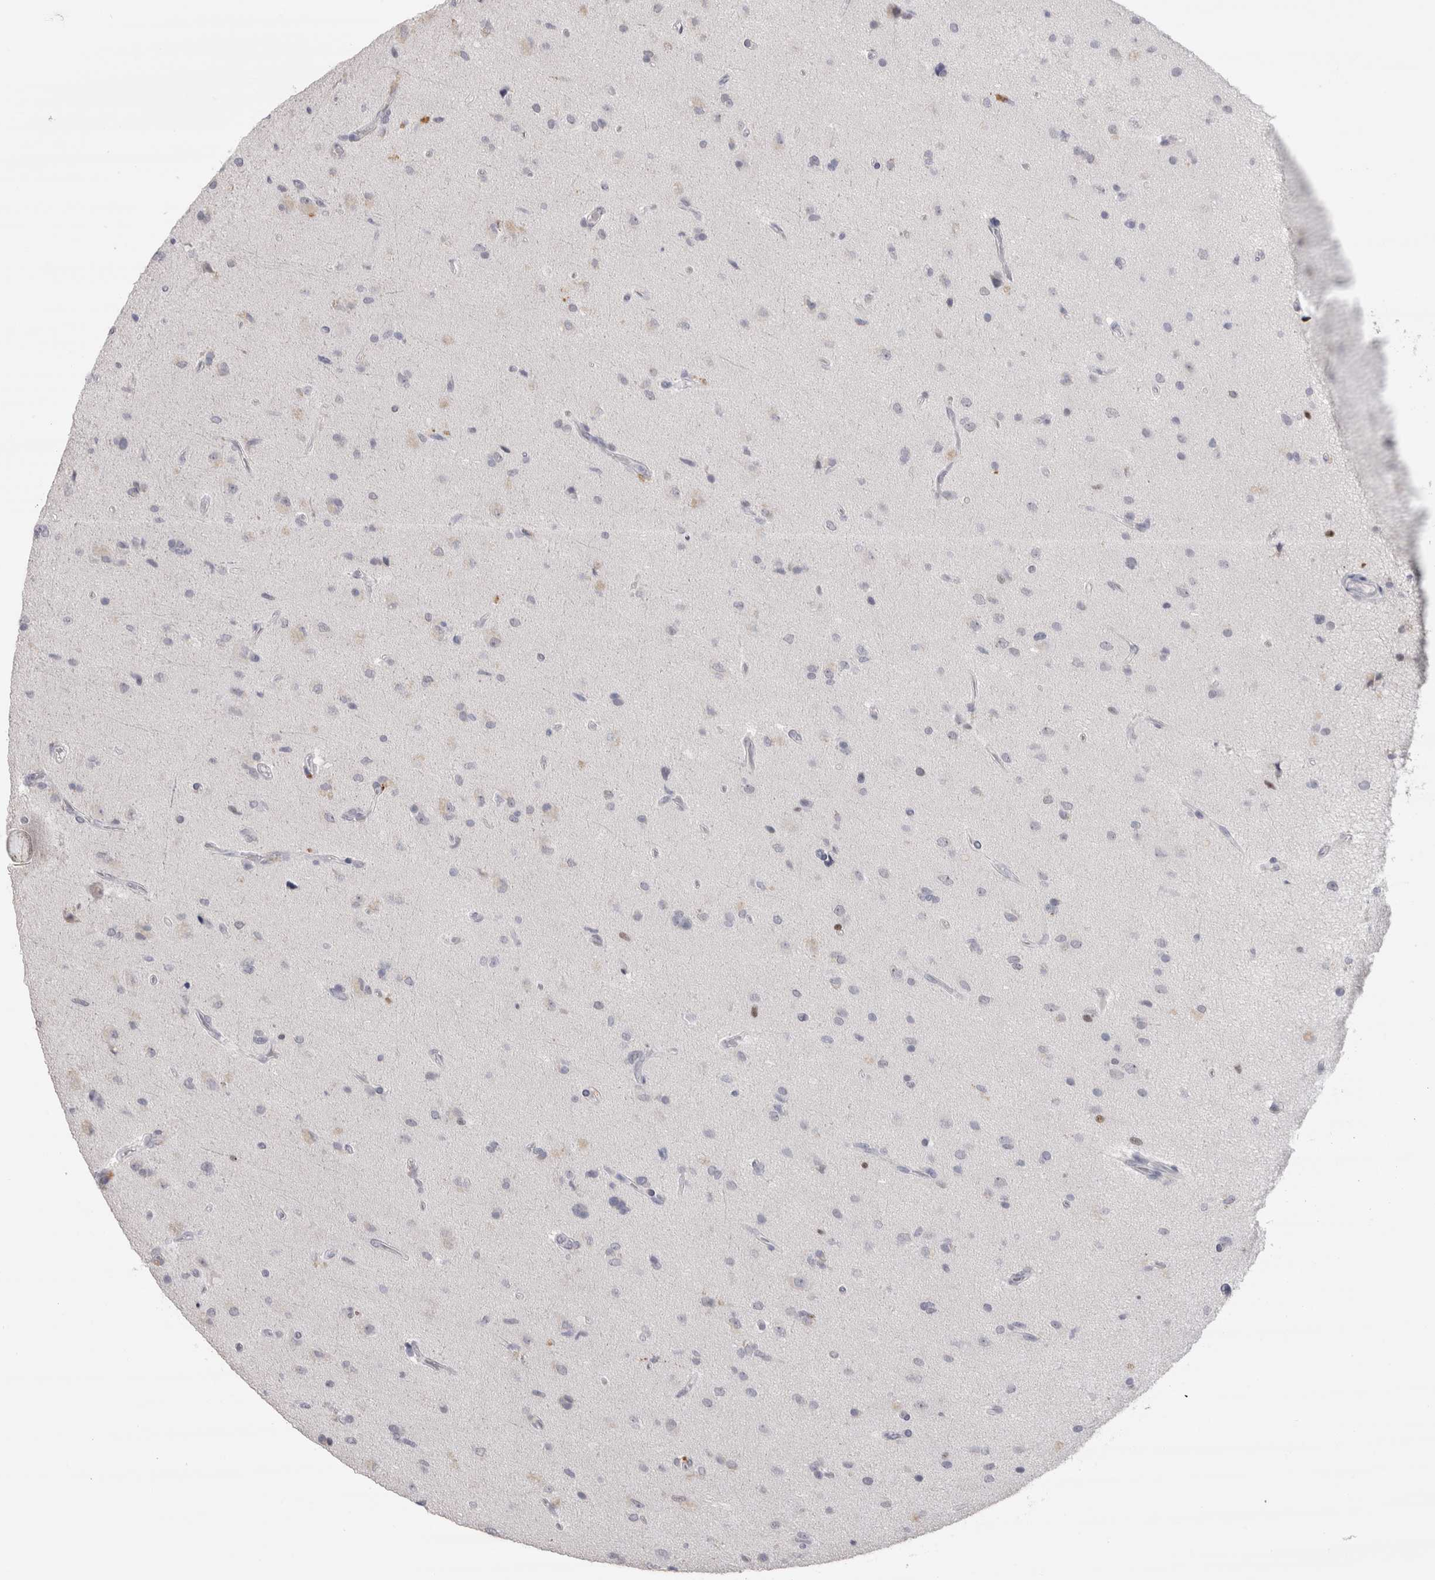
{"staining": {"intensity": "negative", "quantity": "none", "location": "none"}, "tissue": "glioma", "cell_type": "Tumor cells", "image_type": "cancer", "snomed": [{"axis": "morphology", "description": "Glioma, malignant, High grade"}, {"axis": "topography", "description": "Brain"}], "caption": "Tumor cells are negative for protein expression in human malignant high-grade glioma.", "gene": "CDH17", "patient": {"sex": "male", "age": 72}}